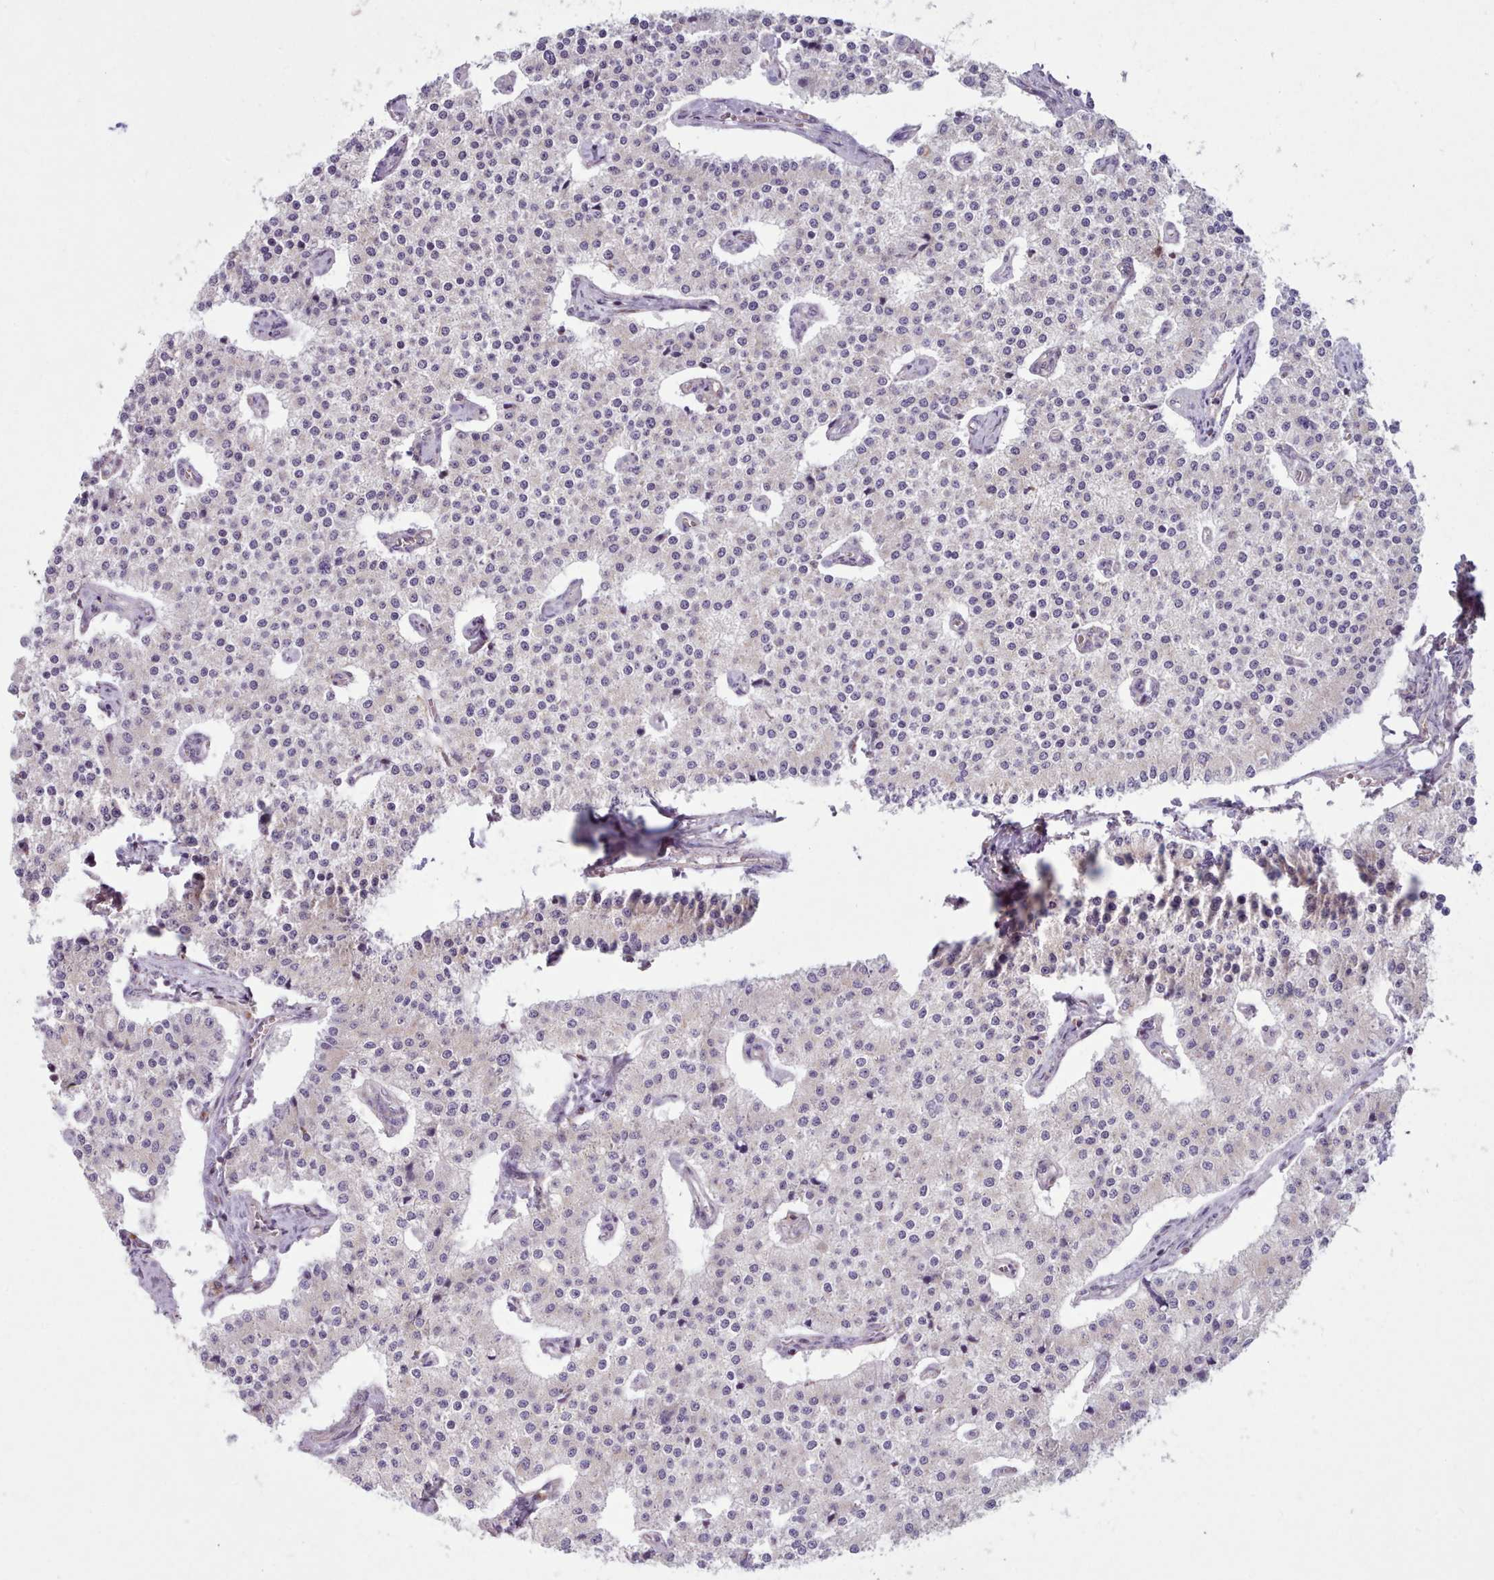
{"staining": {"intensity": "negative", "quantity": "none", "location": "none"}, "tissue": "carcinoid", "cell_type": "Tumor cells", "image_type": "cancer", "snomed": [{"axis": "morphology", "description": "Carcinoid, malignant, NOS"}, {"axis": "topography", "description": "Colon"}], "caption": "This is an immunohistochemistry photomicrograph of malignant carcinoid. There is no positivity in tumor cells.", "gene": "CRYBG1", "patient": {"sex": "female", "age": 52}}